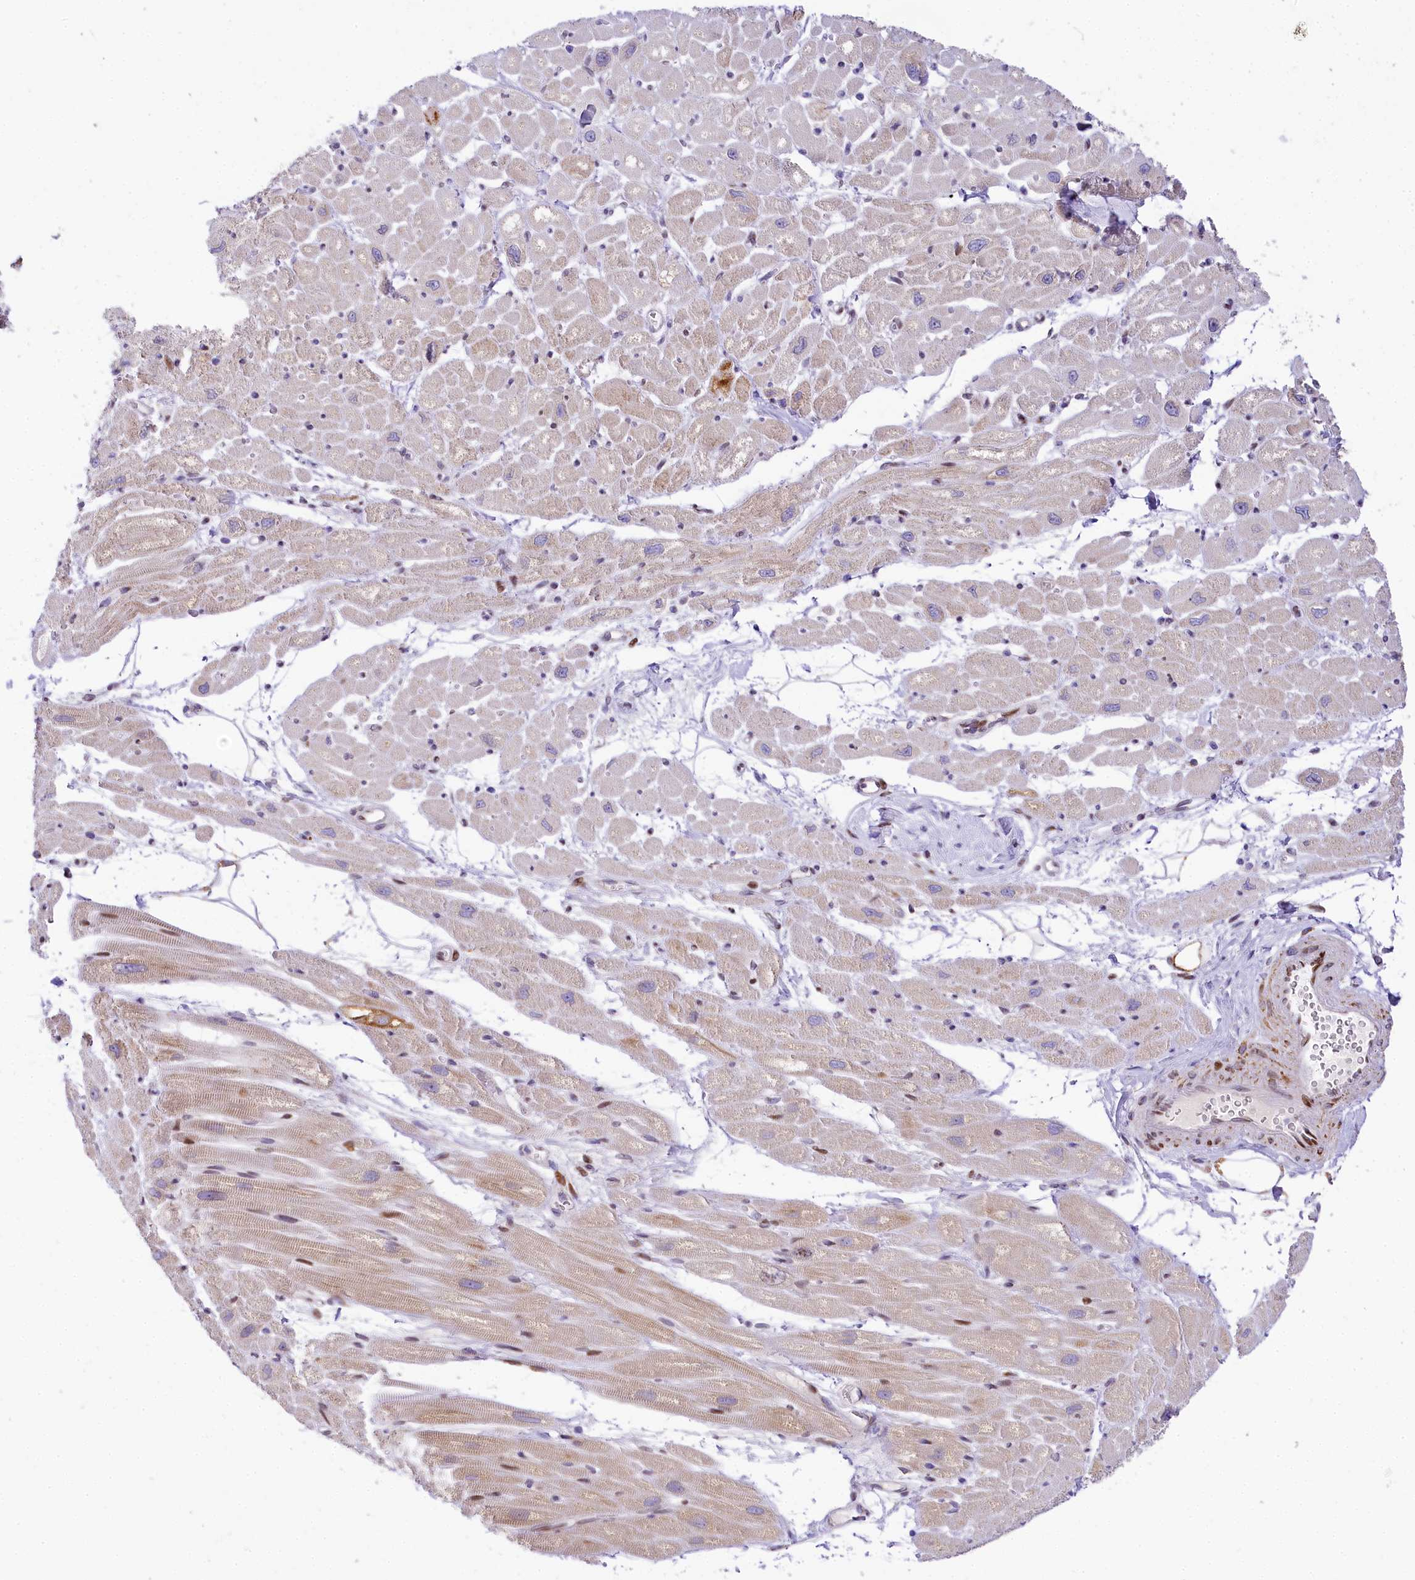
{"staining": {"intensity": "moderate", "quantity": "25%-75%", "location": "nuclear"}, "tissue": "heart muscle", "cell_type": "Cardiomyocytes", "image_type": "normal", "snomed": [{"axis": "morphology", "description": "Normal tissue, NOS"}, {"axis": "topography", "description": "Heart"}], "caption": "A histopathology image showing moderate nuclear staining in about 25%-75% of cardiomyocytes in normal heart muscle, as visualized by brown immunohistochemical staining.", "gene": "PPIP5K2", "patient": {"sex": "male", "age": 50}}